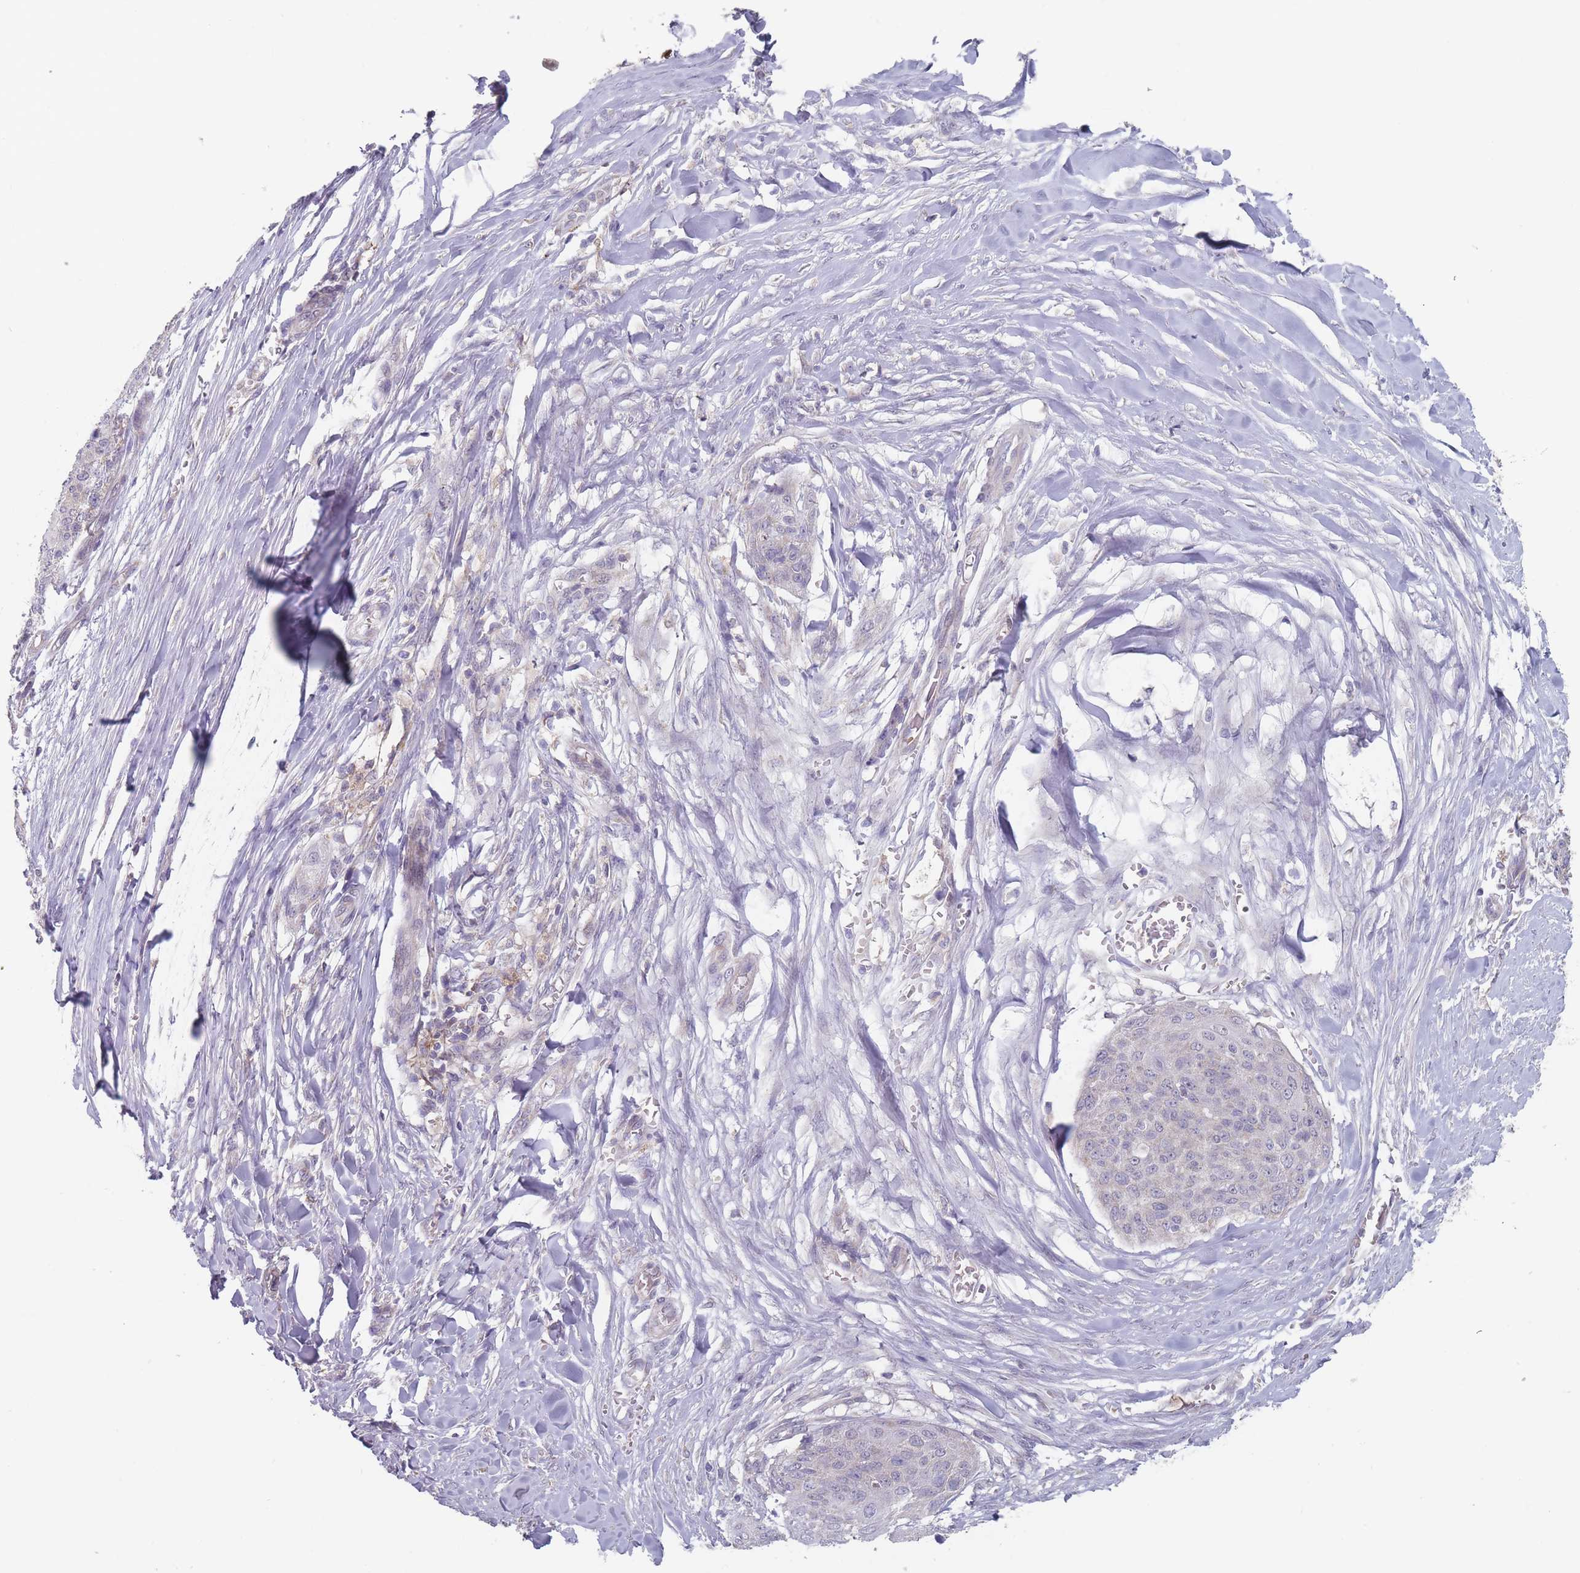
{"staining": {"intensity": "negative", "quantity": "none", "location": "none"}, "tissue": "skin cancer", "cell_type": "Tumor cells", "image_type": "cancer", "snomed": [{"axis": "morphology", "description": "Squamous cell carcinoma, NOS"}, {"axis": "topography", "description": "Skin"}, {"axis": "topography", "description": "Vulva"}], "caption": "Human skin cancer stained for a protein using immunohistochemistry displays no positivity in tumor cells.", "gene": "PEX7", "patient": {"sex": "female", "age": 85}}